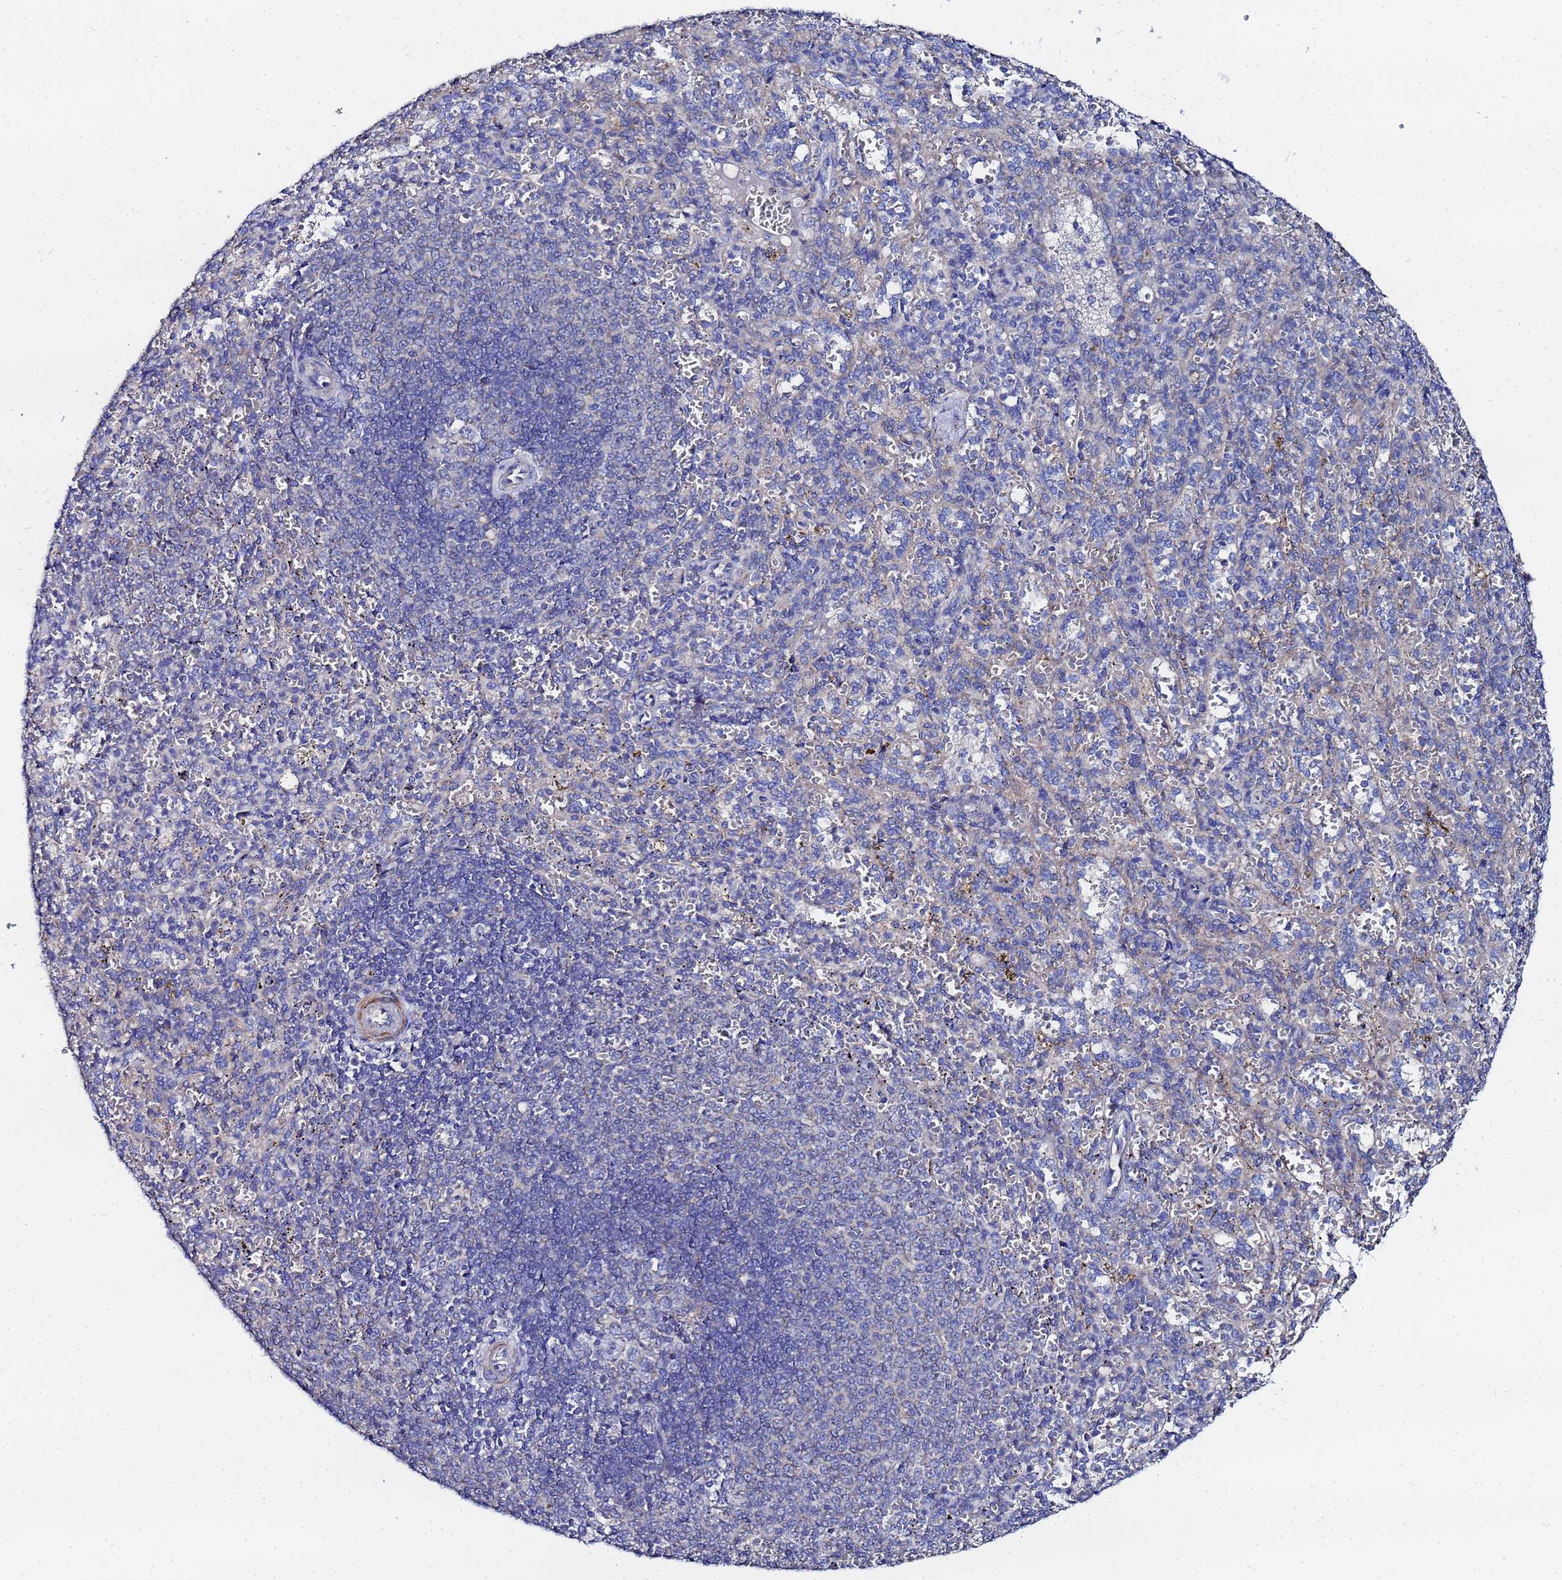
{"staining": {"intensity": "negative", "quantity": "none", "location": "none"}, "tissue": "spleen", "cell_type": "Cells in red pulp", "image_type": "normal", "snomed": [{"axis": "morphology", "description": "Normal tissue, NOS"}, {"axis": "topography", "description": "Spleen"}], "caption": "IHC histopathology image of benign human spleen stained for a protein (brown), which displays no positivity in cells in red pulp.", "gene": "FAHD2A", "patient": {"sex": "female", "age": 21}}